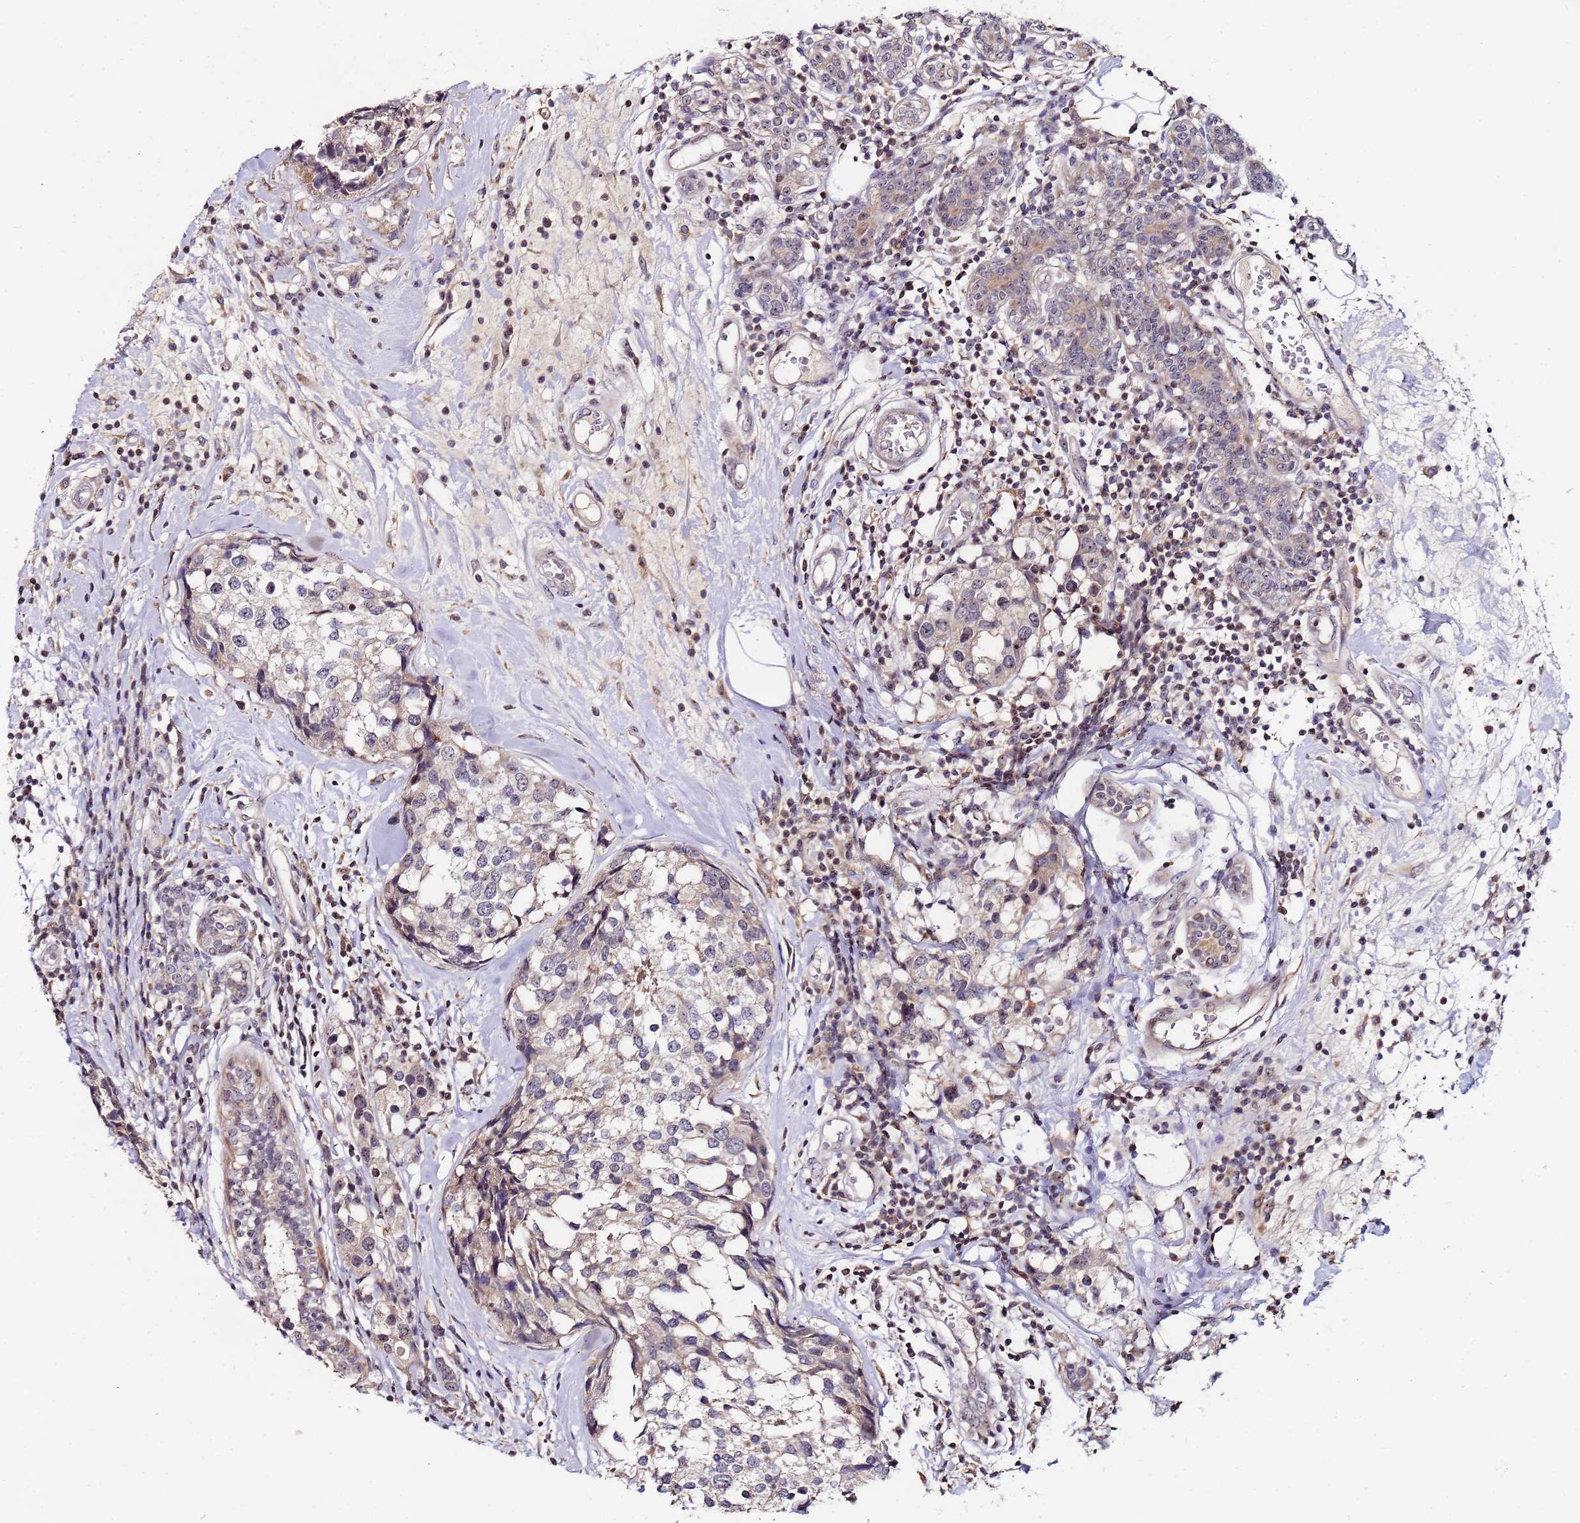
{"staining": {"intensity": "weak", "quantity": "<25%", "location": "nuclear"}, "tissue": "breast cancer", "cell_type": "Tumor cells", "image_type": "cancer", "snomed": [{"axis": "morphology", "description": "Lobular carcinoma"}, {"axis": "topography", "description": "Breast"}], "caption": "Human breast lobular carcinoma stained for a protein using immunohistochemistry (IHC) demonstrates no staining in tumor cells.", "gene": "KRI1", "patient": {"sex": "female", "age": 59}}